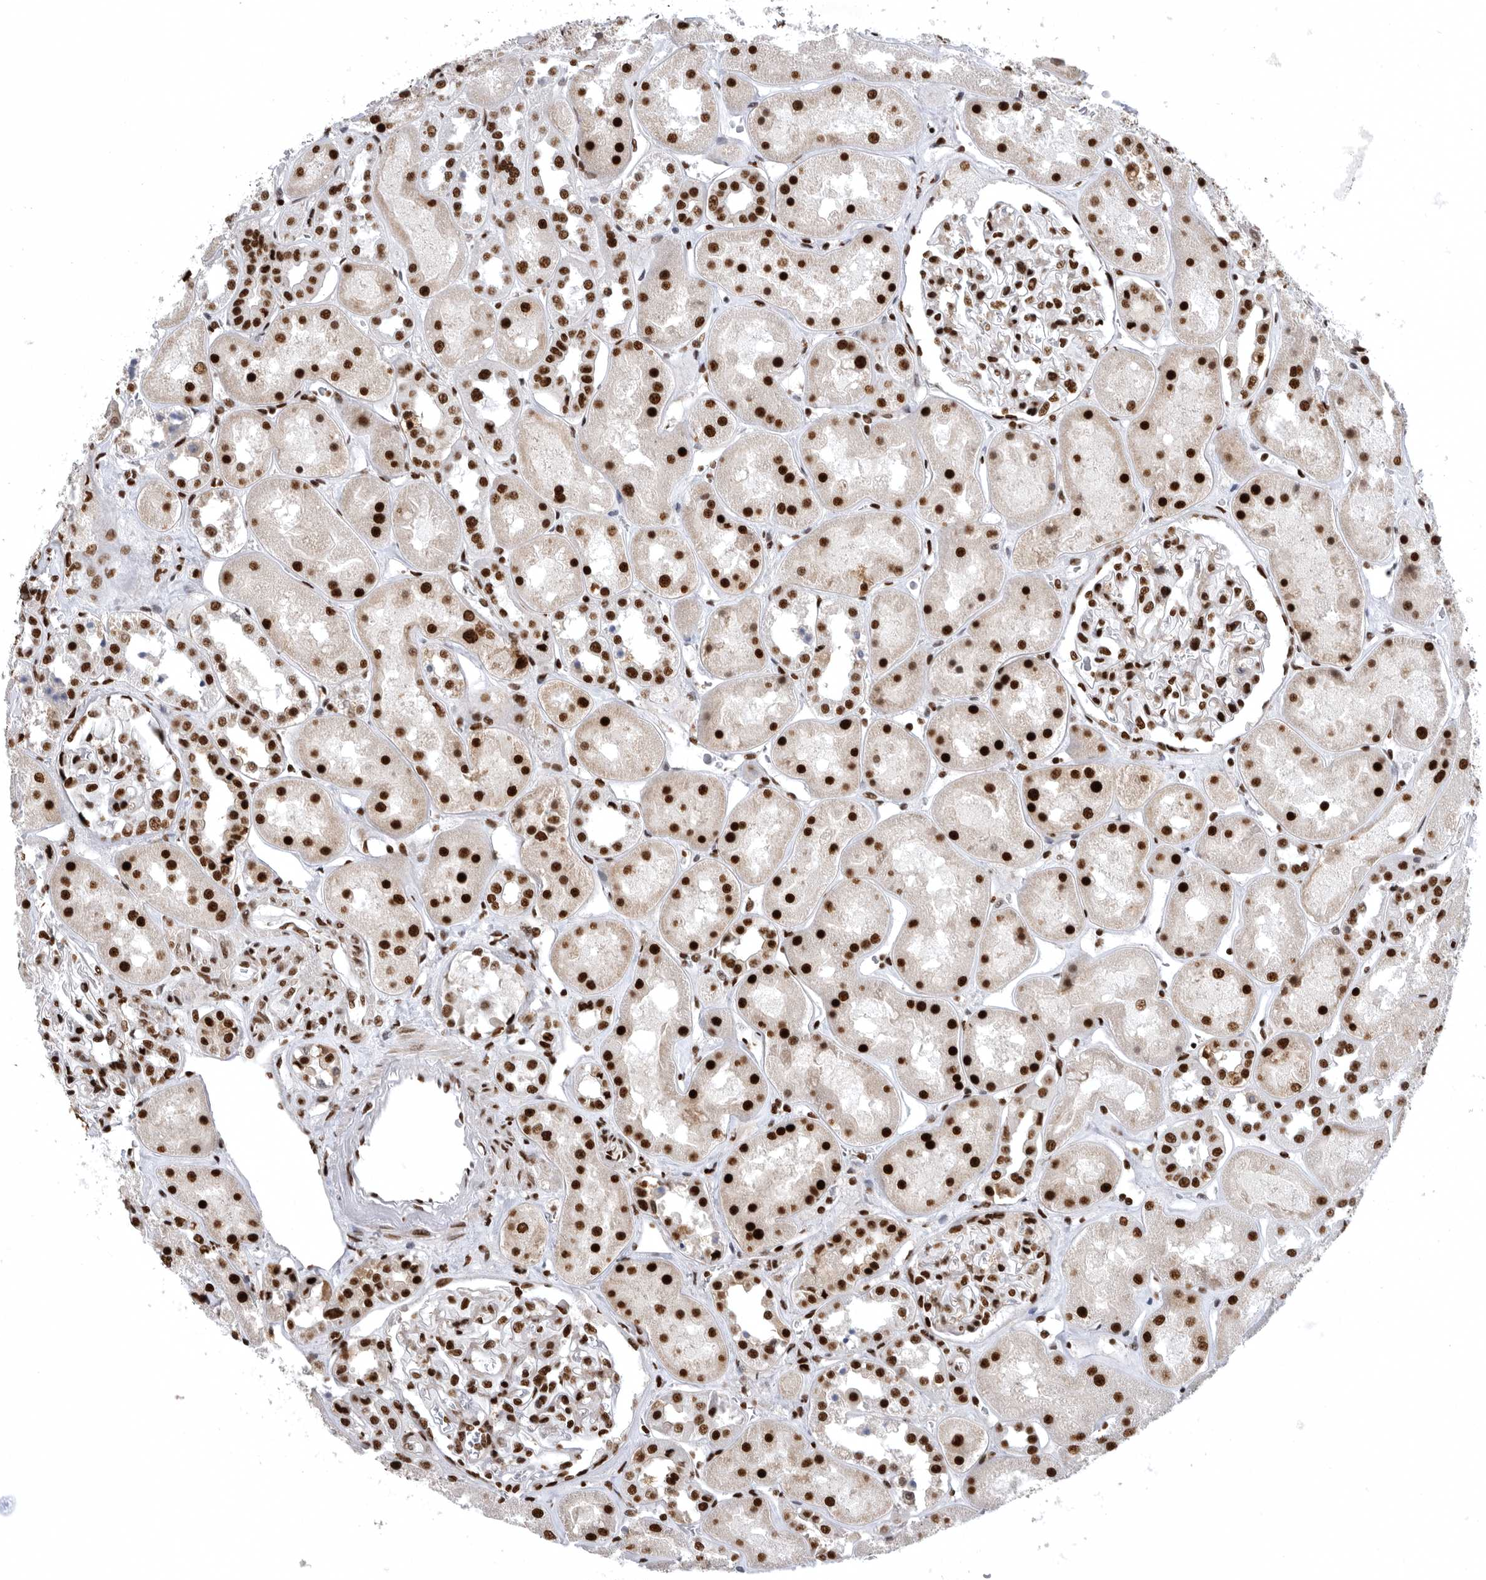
{"staining": {"intensity": "strong", "quantity": ">75%", "location": "nuclear"}, "tissue": "kidney", "cell_type": "Cells in glomeruli", "image_type": "normal", "snomed": [{"axis": "morphology", "description": "Normal tissue, NOS"}, {"axis": "topography", "description": "Kidney"}], "caption": "Immunohistochemical staining of unremarkable human kidney reveals >75% levels of strong nuclear protein staining in about >75% of cells in glomeruli.", "gene": "BCLAF1", "patient": {"sex": "male", "age": 70}}